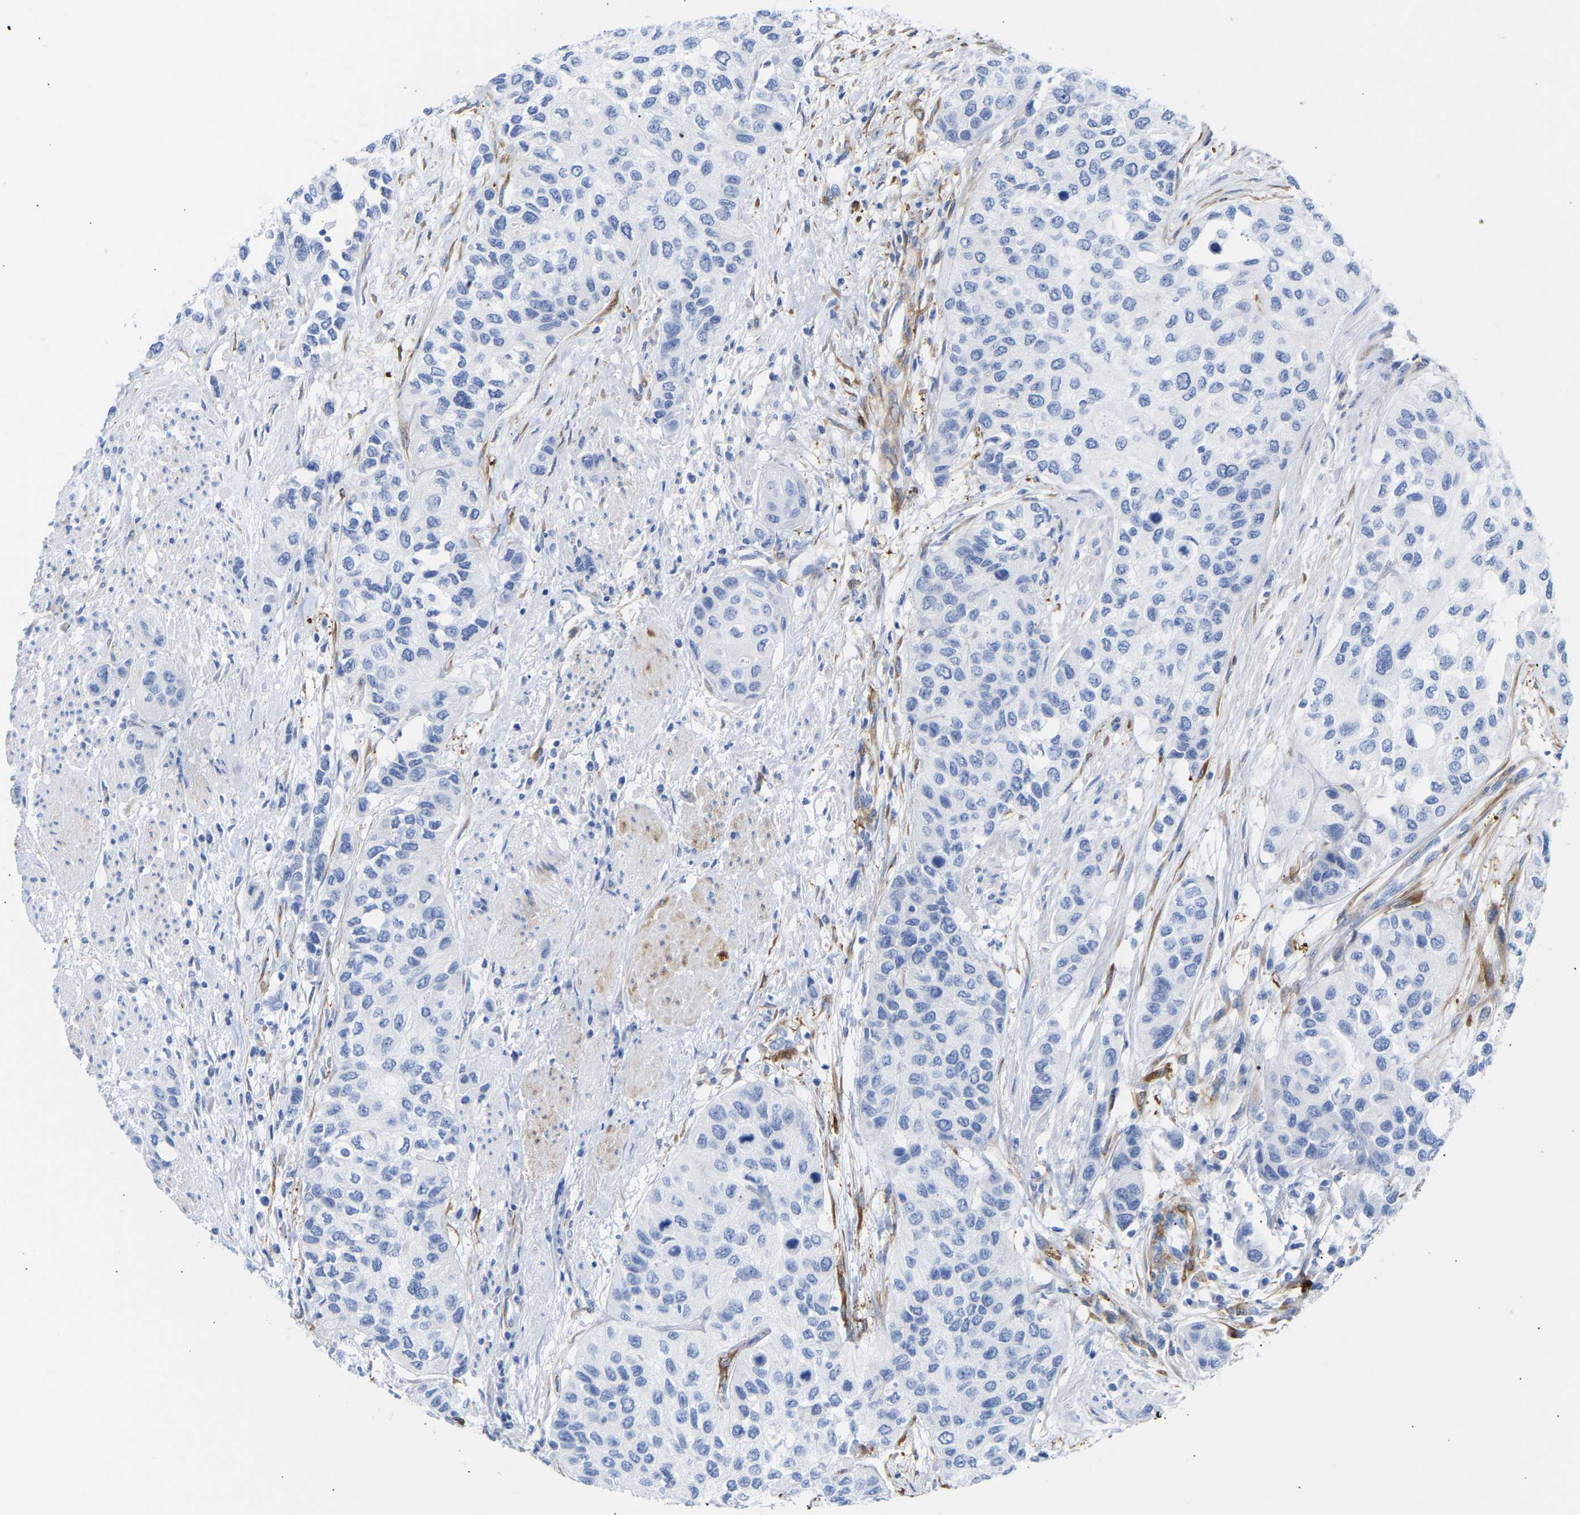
{"staining": {"intensity": "negative", "quantity": "none", "location": "none"}, "tissue": "urothelial cancer", "cell_type": "Tumor cells", "image_type": "cancer", "snomed": [{"axis": "morphology", "description": "Urothelial carcinoma, High grade"}, {"axis": "topography", "description": "Urinary bladder"}], "caption": "There is no significant staining in tumor cells of high-grade urothelial carcinoma.", "gene": "AMPH", "patient": {"sex": "female", "age": 56}}